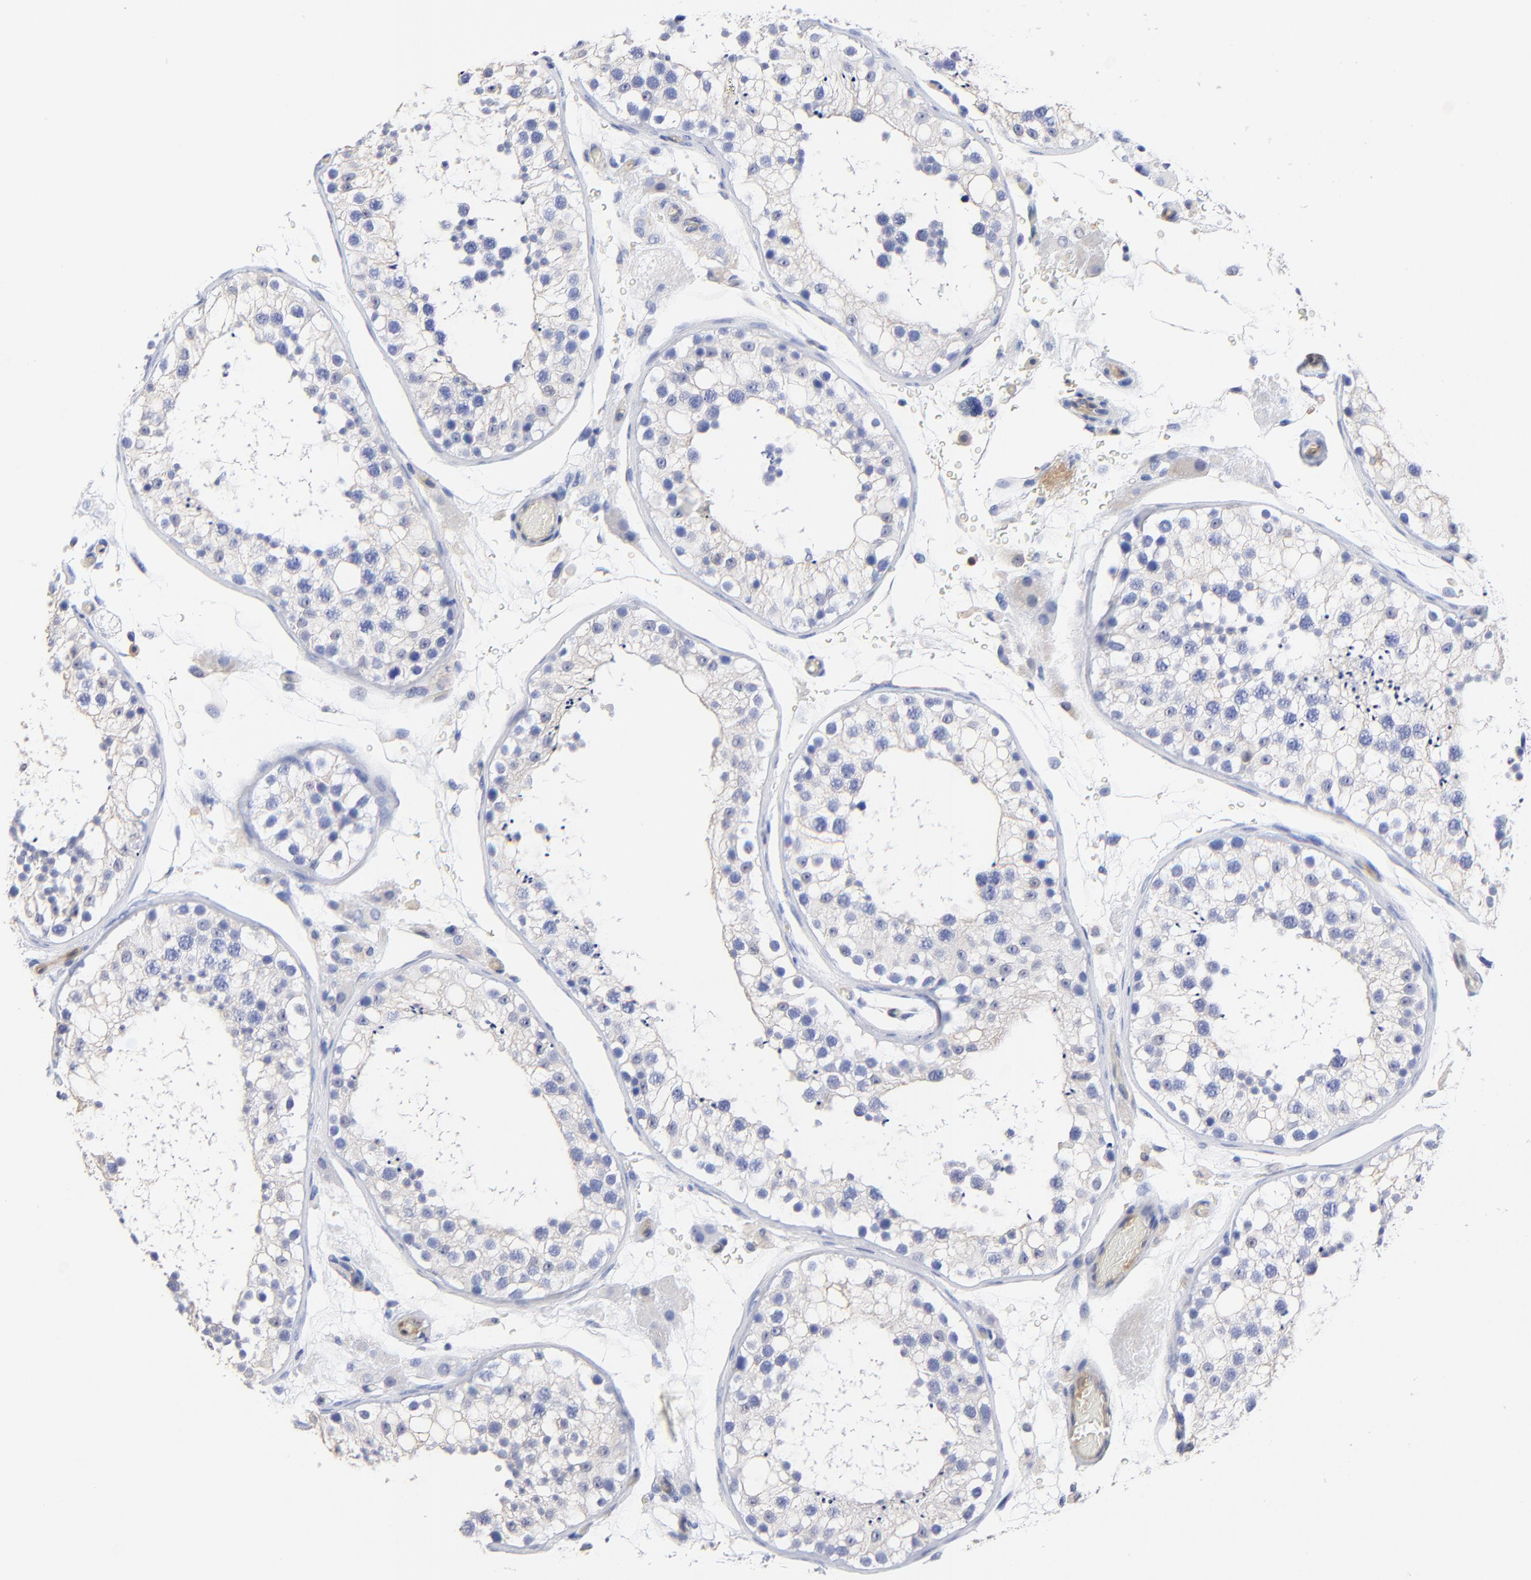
{"staining": {"intensity": "negative", "quantity": "none", "location": "none"}, "tissue": "testis", "cell_type": "Cells in seminiferous ducts", "image_type": "normal", "snomed": [{"axis": "morphology", "description": "Normal tissue, NOS"}, {"axis": "topography", "description": "Testis"}], "caption": "Micrograph shows no protein expression in cells in seminiferous ducts of benign testis. (DAB IHC visualized using brightfield microscopy, high magnification).", "gene": "TAGLN2", "patient": {"sex": "male", "age": 26}}